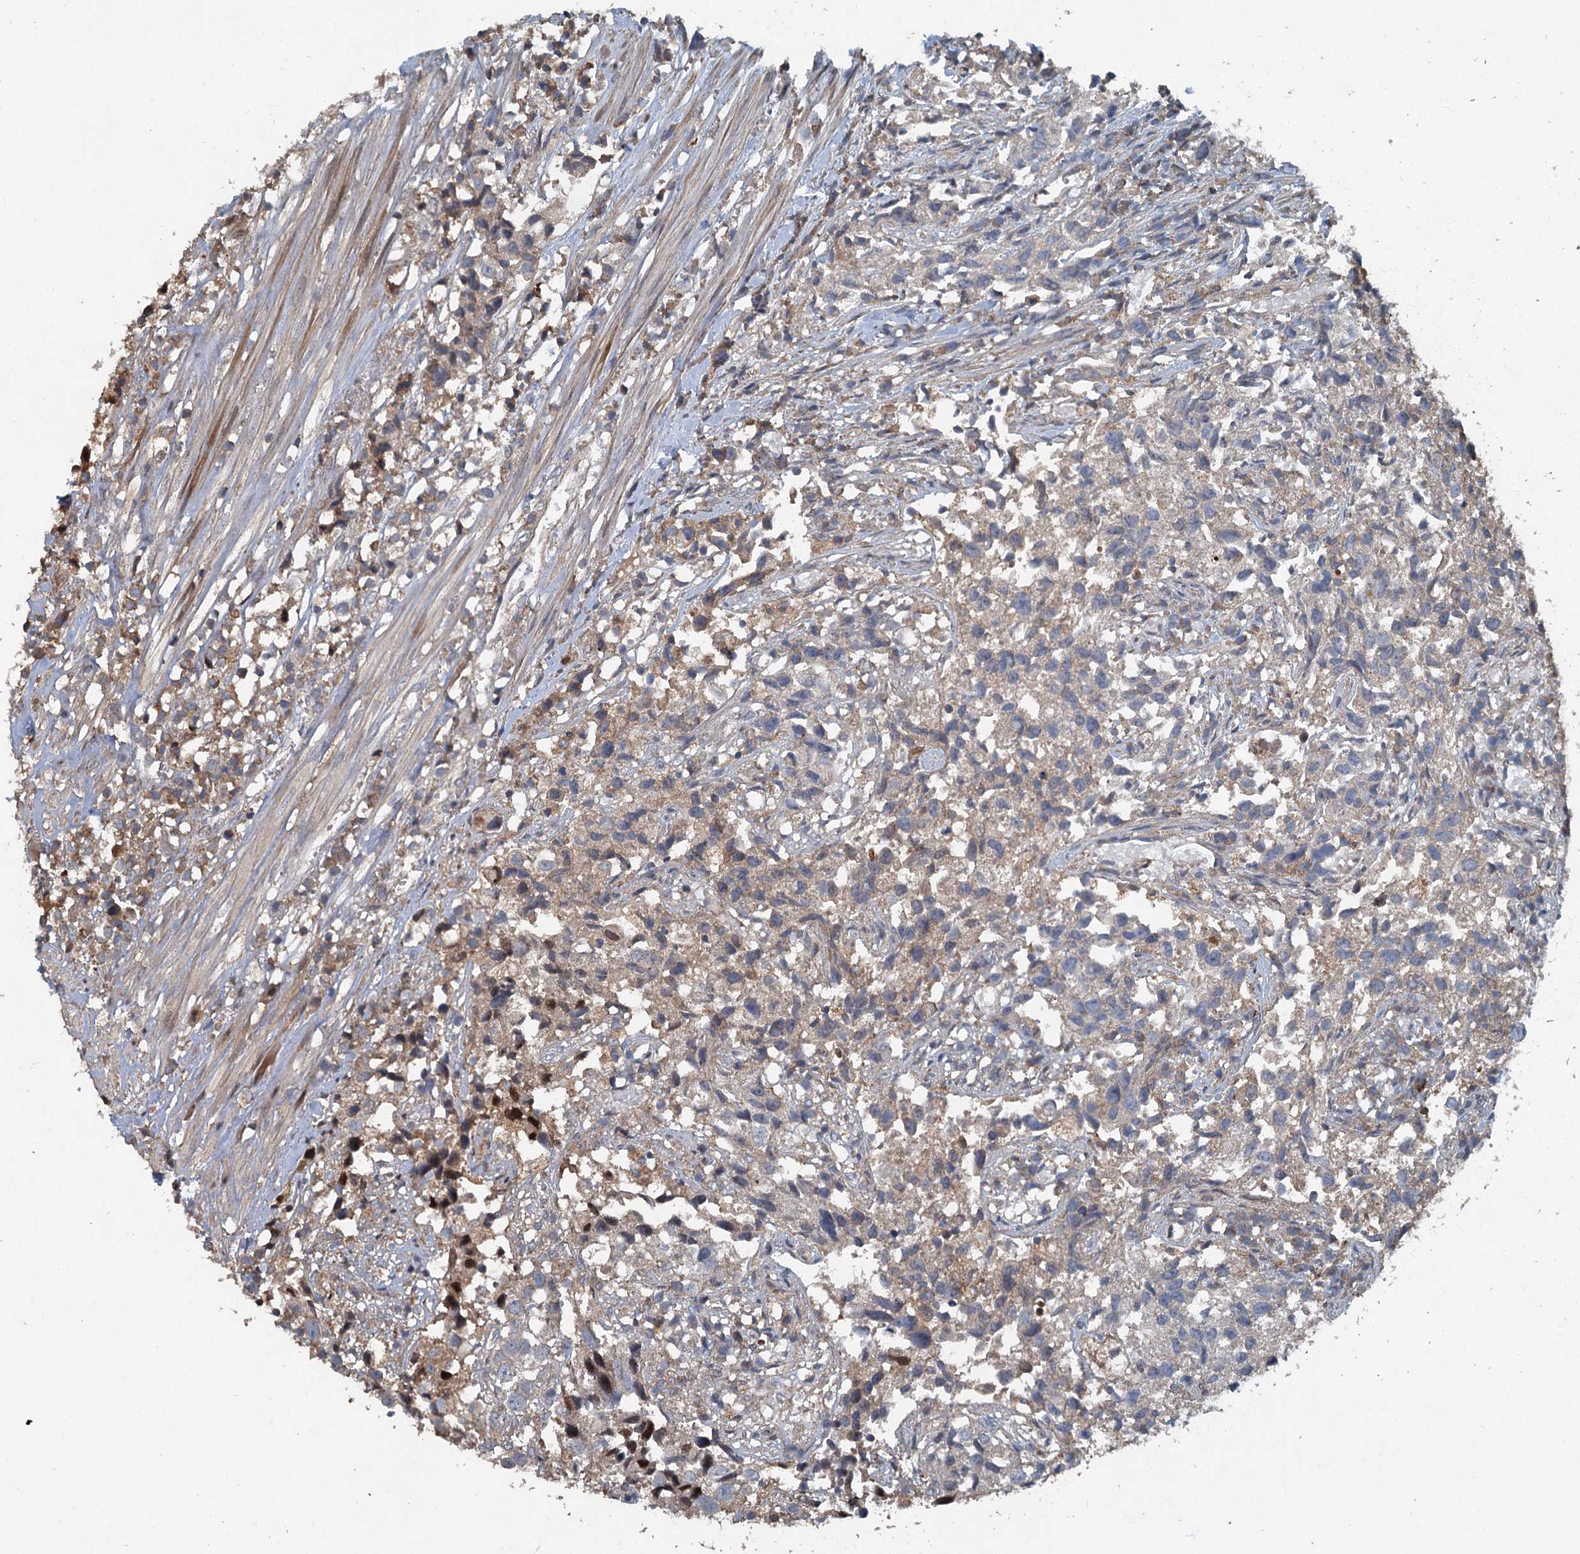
{"staining": {"intensity": "moderate", "quantity": "<25%", "location": "cytoplasmic/membranous,nuclear"}, "tissue": "urothelial cancer", "cell_type": "Tumor cells", "image_type": "cancer", "snomed": [{"axis": "morphology", "description": "Urothelial carcinoma, High grade"}, {"axis": "topography", "description": "Urinary bladder"}], "caption": "Urothelial cancer stained with DAB (3,3'-diaminobenzidine) IHC reveals low levels of moderate cytoplasmic/membranous and nuclear positivity in approximately <25% of tumor cells.", "gene": "TAPBPL", "patient": {"sex": "female", "age": 75}}